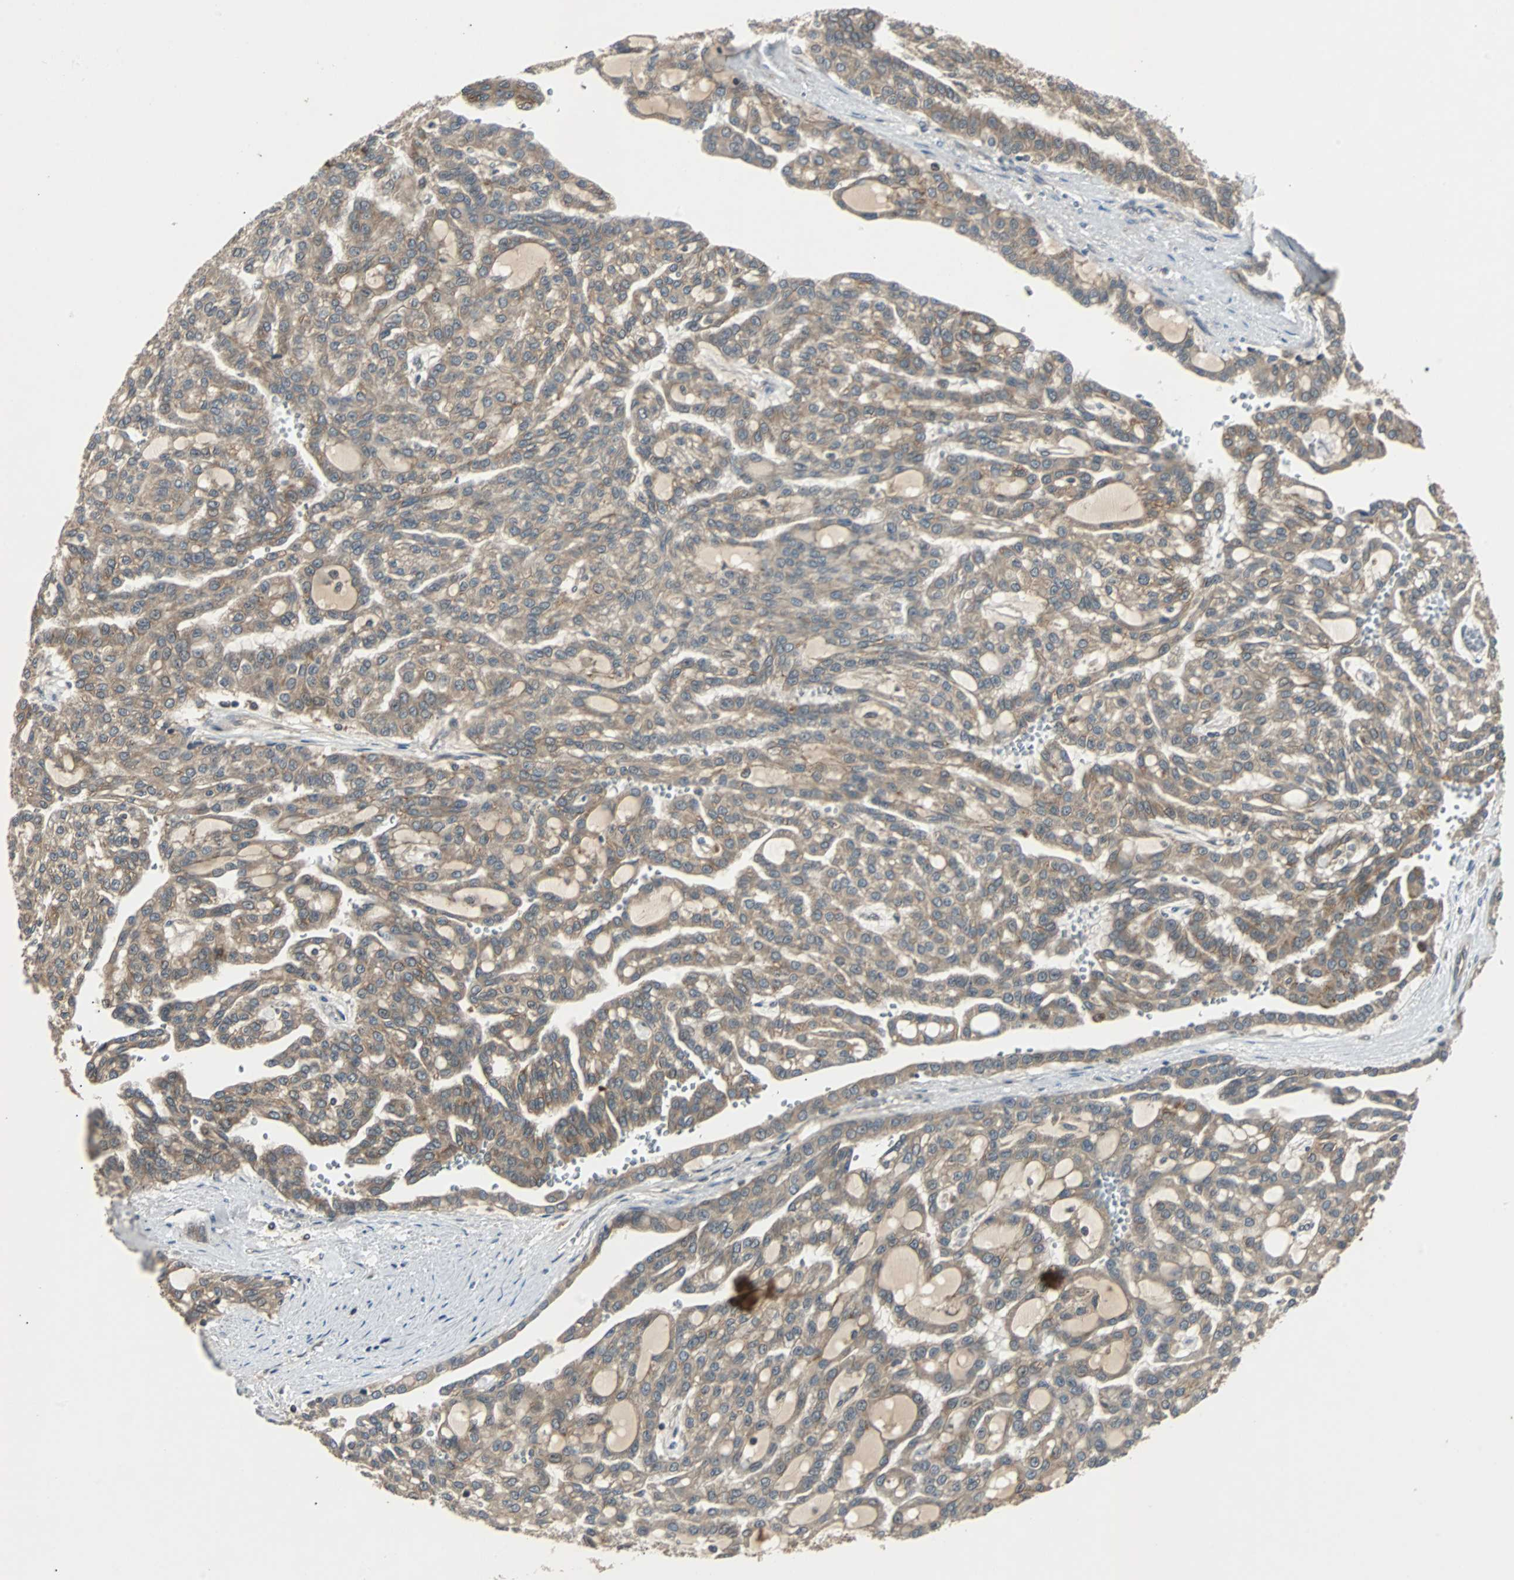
{"staining": {"intensity": "moderate", "quantity": ">75%", "location": "cytoplasmic/membranous"}, "tissue": "renal cancer", "cell_type": "Tumor cells", "image_type": "cancer", "snomed": [{"axis": "morphology", "description": "Adenocarcinoma, NOS"}, {"axis": "topography", "description": "Kidney"}], "caption": "A histopathology image of human renal adenocarcinoma stained for a protein reveals moderate cytoplasmic/membranous brown staining in tumor cells. (DAB IHC with brightfield microscopy, high magnification).", "gene": "ARF1", "patient": {"sex": "male", "age": 63}}